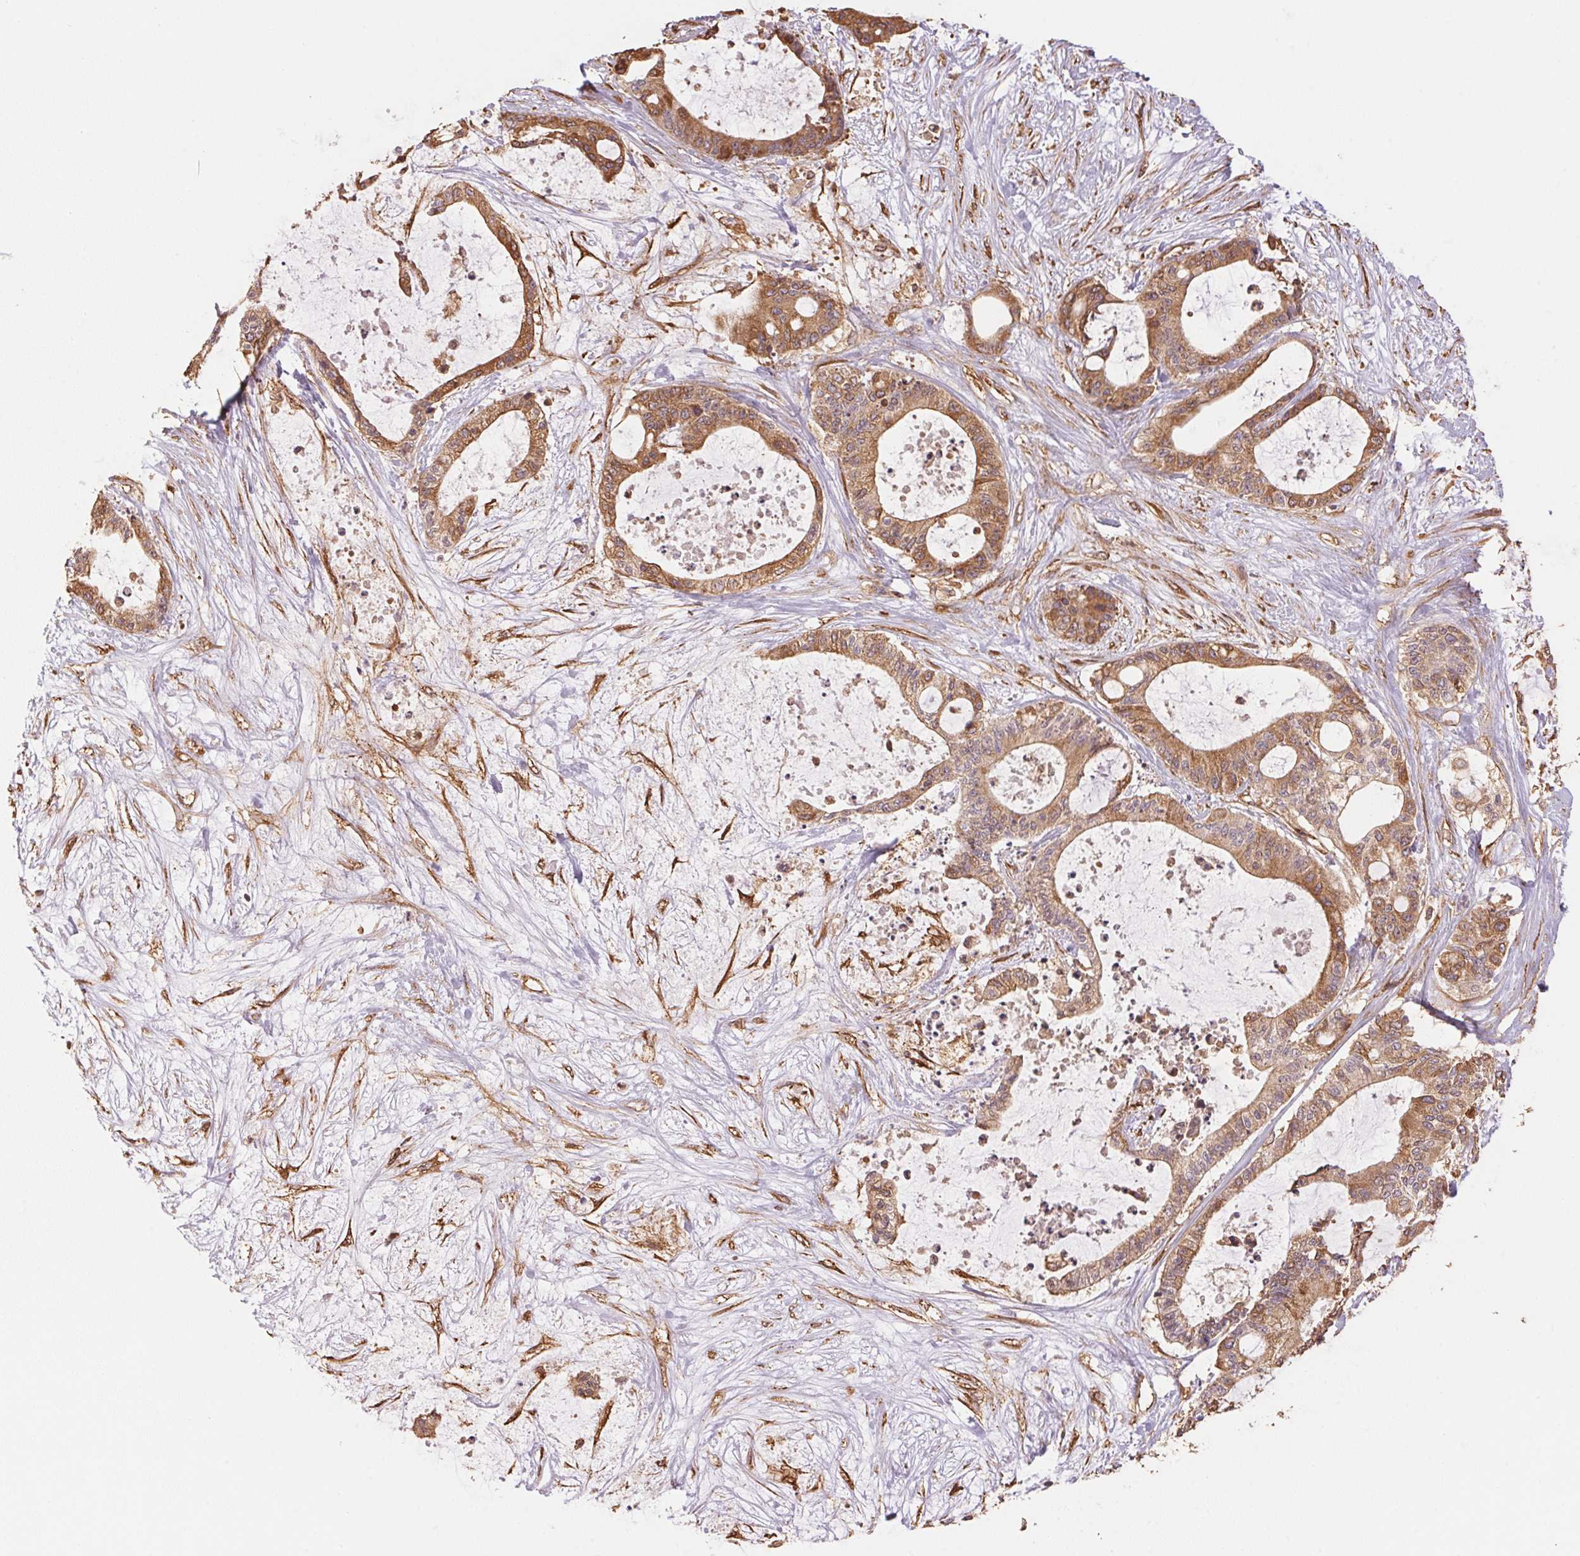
{"staining": {"intensity": "moderate", "quantity": ">75%", "location": "cytoplasmic/membranous"}, "tissue": "liver cancer", "cell_type": "Tumor cells", "image_type": "cancer", "snomed": [{"axis": "morphology", "description": "Normal tissue, NOS"}, {"axis": "morphology", "description": "Cholangiocarcinoma"}, {"axis": "topography", "description": "Liver"}, {"axis": "topography", "description": "Peripheral nerve tissue"}], "caption": "Liver cancer (cholangiocarcinoma) stained with DAB IHC demonstrates medium levels of moderate cytoplasmic/membranous staining in about >75% of tumor cells. Nuclei are stained in blue.", "gene": "C6orf163", "patient": {"sex": "female", "age": 73}}